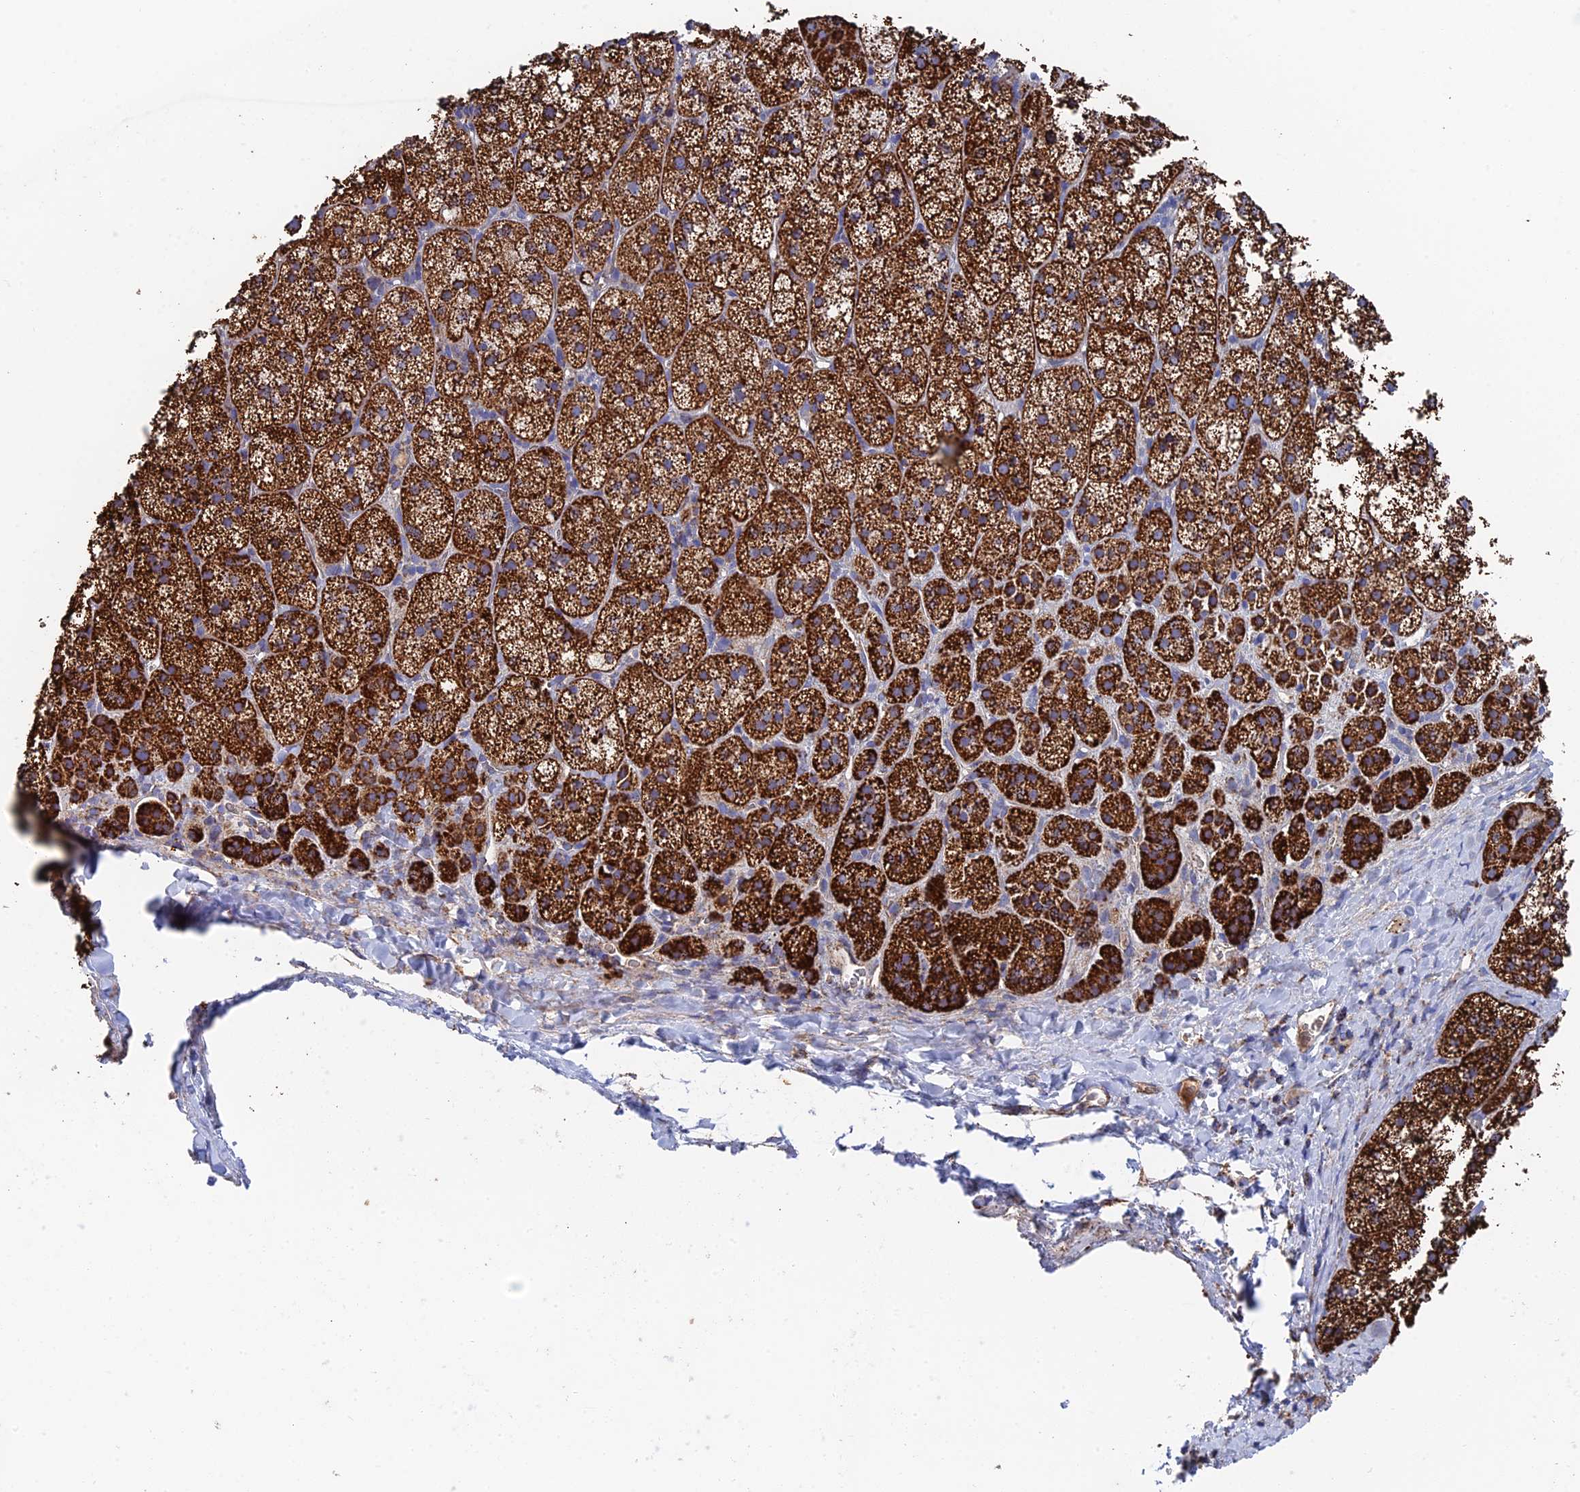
{"staining": {"intensity": "strong", "quantity": ">75%", "location": "cytoplasmic/membranous"}, "tissue": "adrenal gland", "cell_type": "Glandular cells", "image_type": "normal", "snomed": [{"axis": "morphology", "description": "Normal tissue, NOS"}, {"axis": "topography", "description": "Adrenal gland"}], "caption": "Protein staining by immunohistochemistry shows strong cytoplasmic/membranous expression in about >75% of glandular cells in benign adrenal gland.", "gene": "HAUS8", "patient": {"sex": "female", "age": 44}}